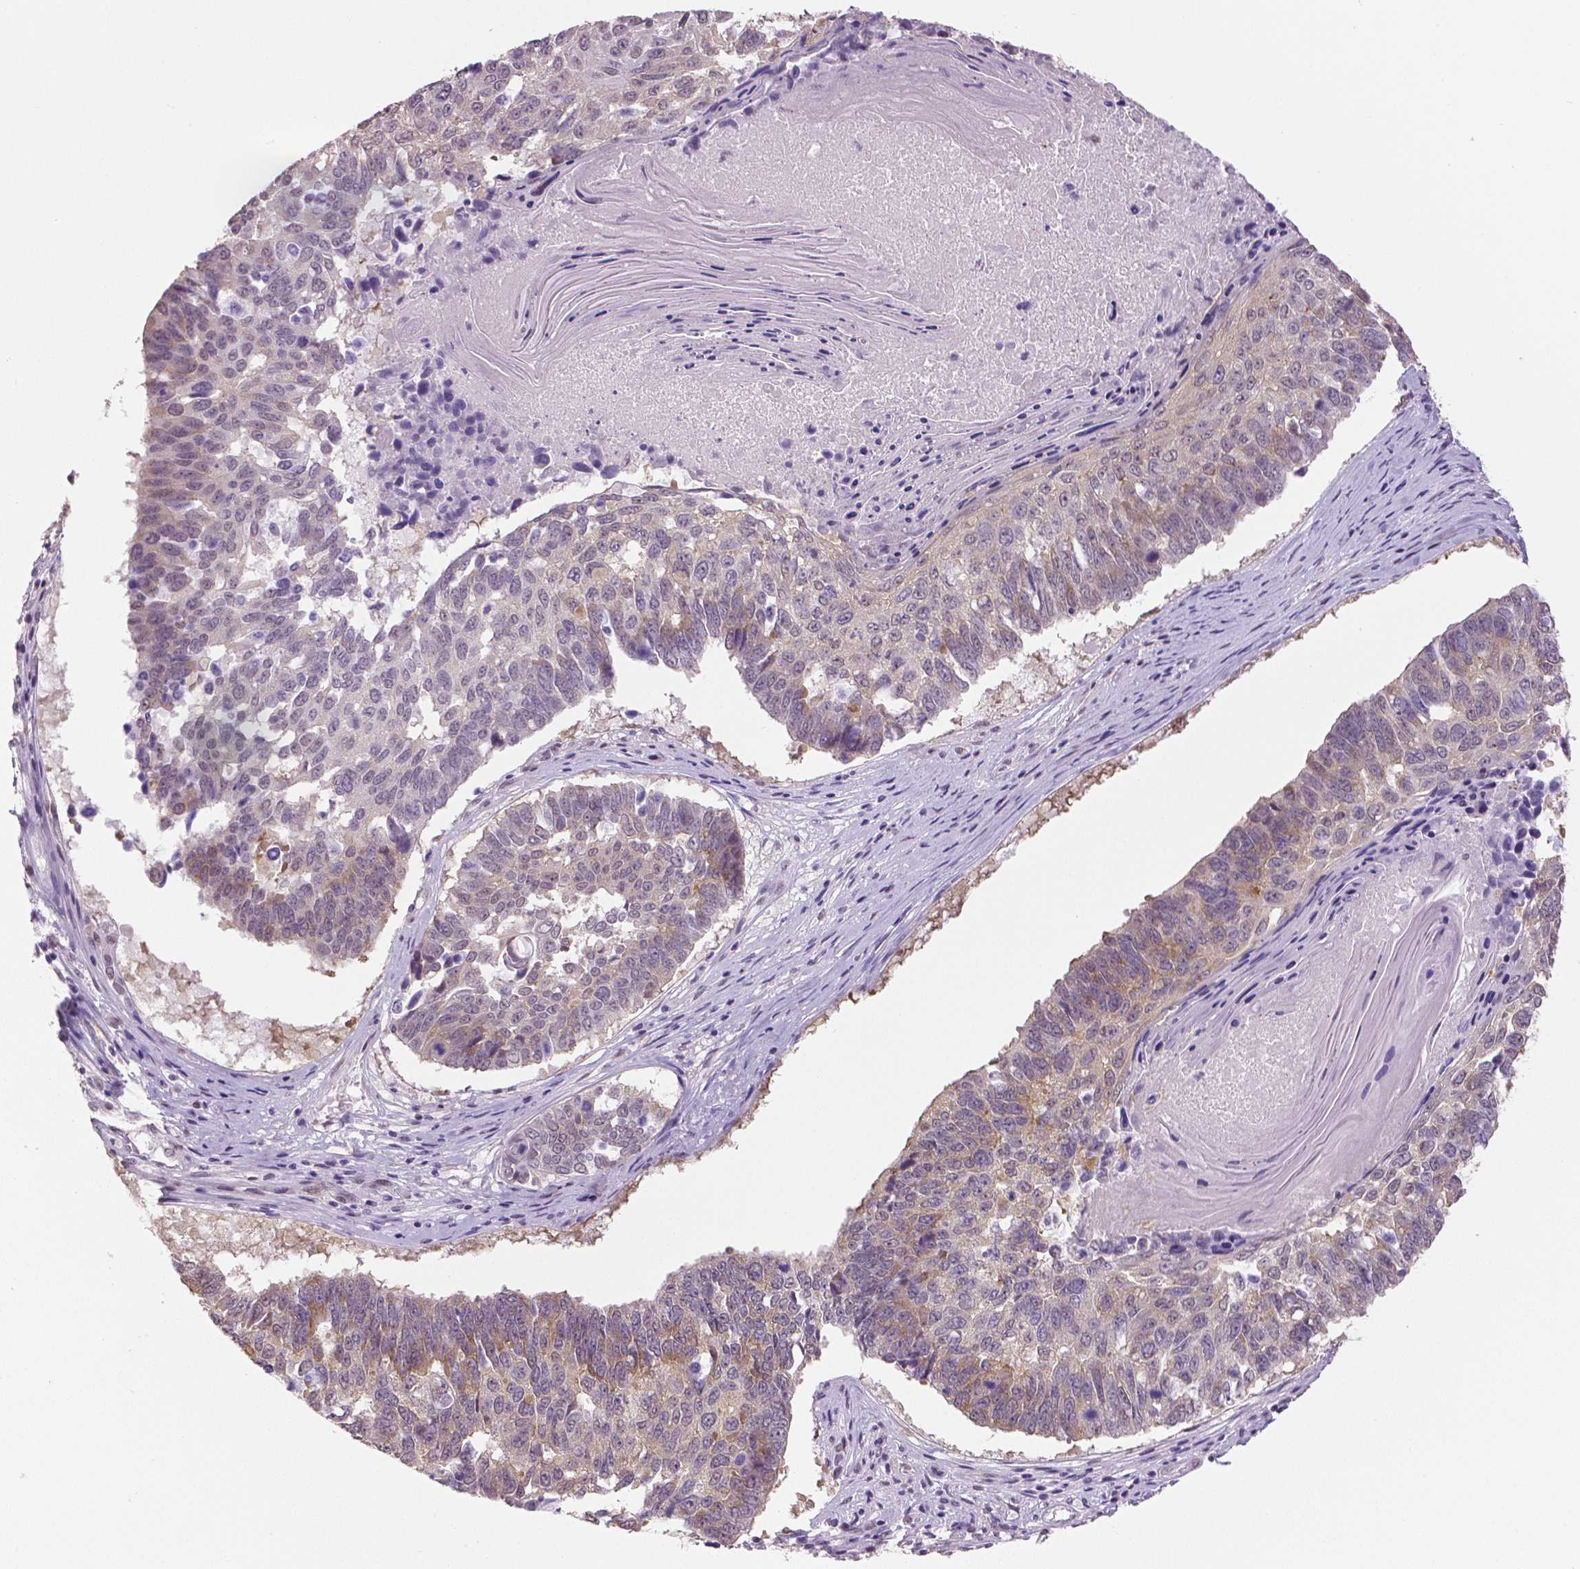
{"staining": {"intensity": "weak", "quantity": "<25%", "location": "cytoplasmic/membranous"}, "tissue": "lung cancer", "cell_type": "Tumor cells", "image_type": "cancer", "snomed": [{"axis": "morphology", "description": "Squamous cell carcinoma, NOS"}, {"axis": "topography", "description": "Lung"}], "caption": "High power microscopy image of an IHC micrograph of lung cancer, revealing no significant positivity in tumor cells.", "gene": "IGF2BP1", "patient": {"sex": "male", "age": 73}}